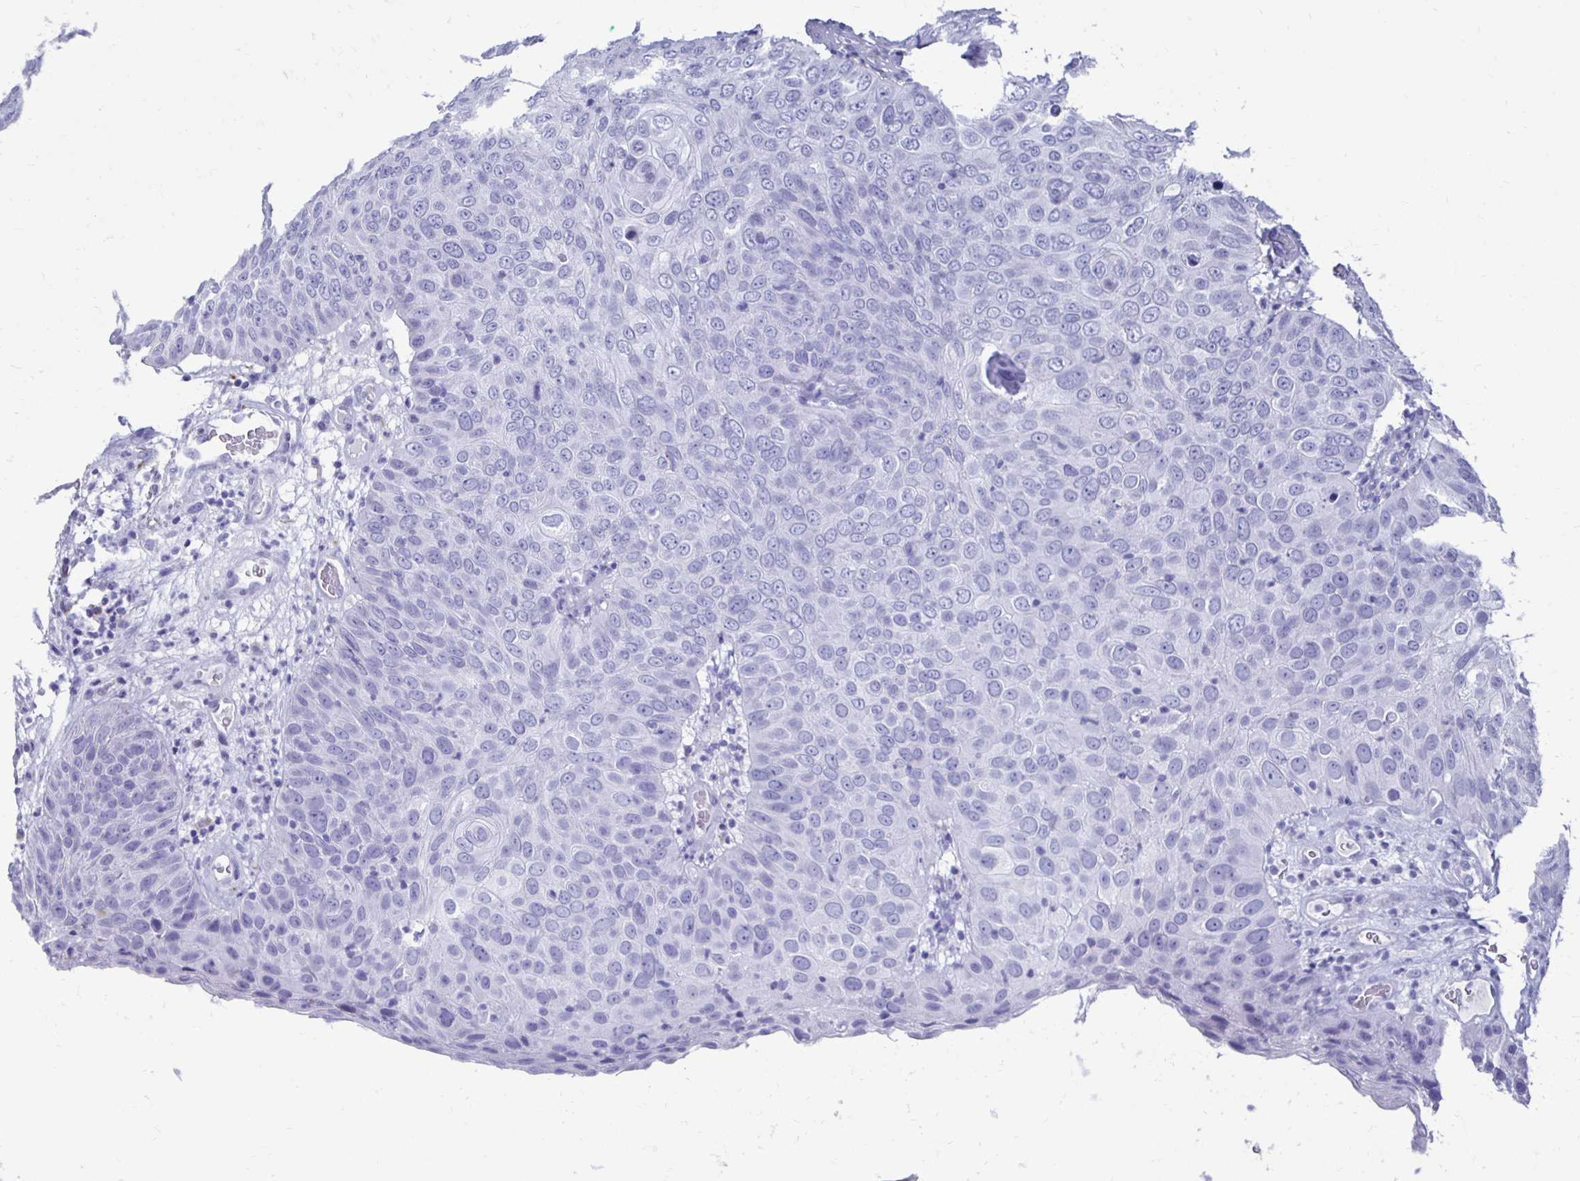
{"staining": {"intensity": "negative", "quantity": "none", "location": "none"}, "tissue": "skin cancer", "cell_type": "Tumor cells", "image_type": "cancer", "snomed": [{"axis": "morphology", "description": "Squamous cell carcinoma, NOS"}, {"axis": "topography", "description": "Skin"}], "caption": "Immunohistochemical staining of skin cancer displays no significant positivity in tumor cells.", "gene": "CST5", "patient": {"sex": "male", "age": 87}}